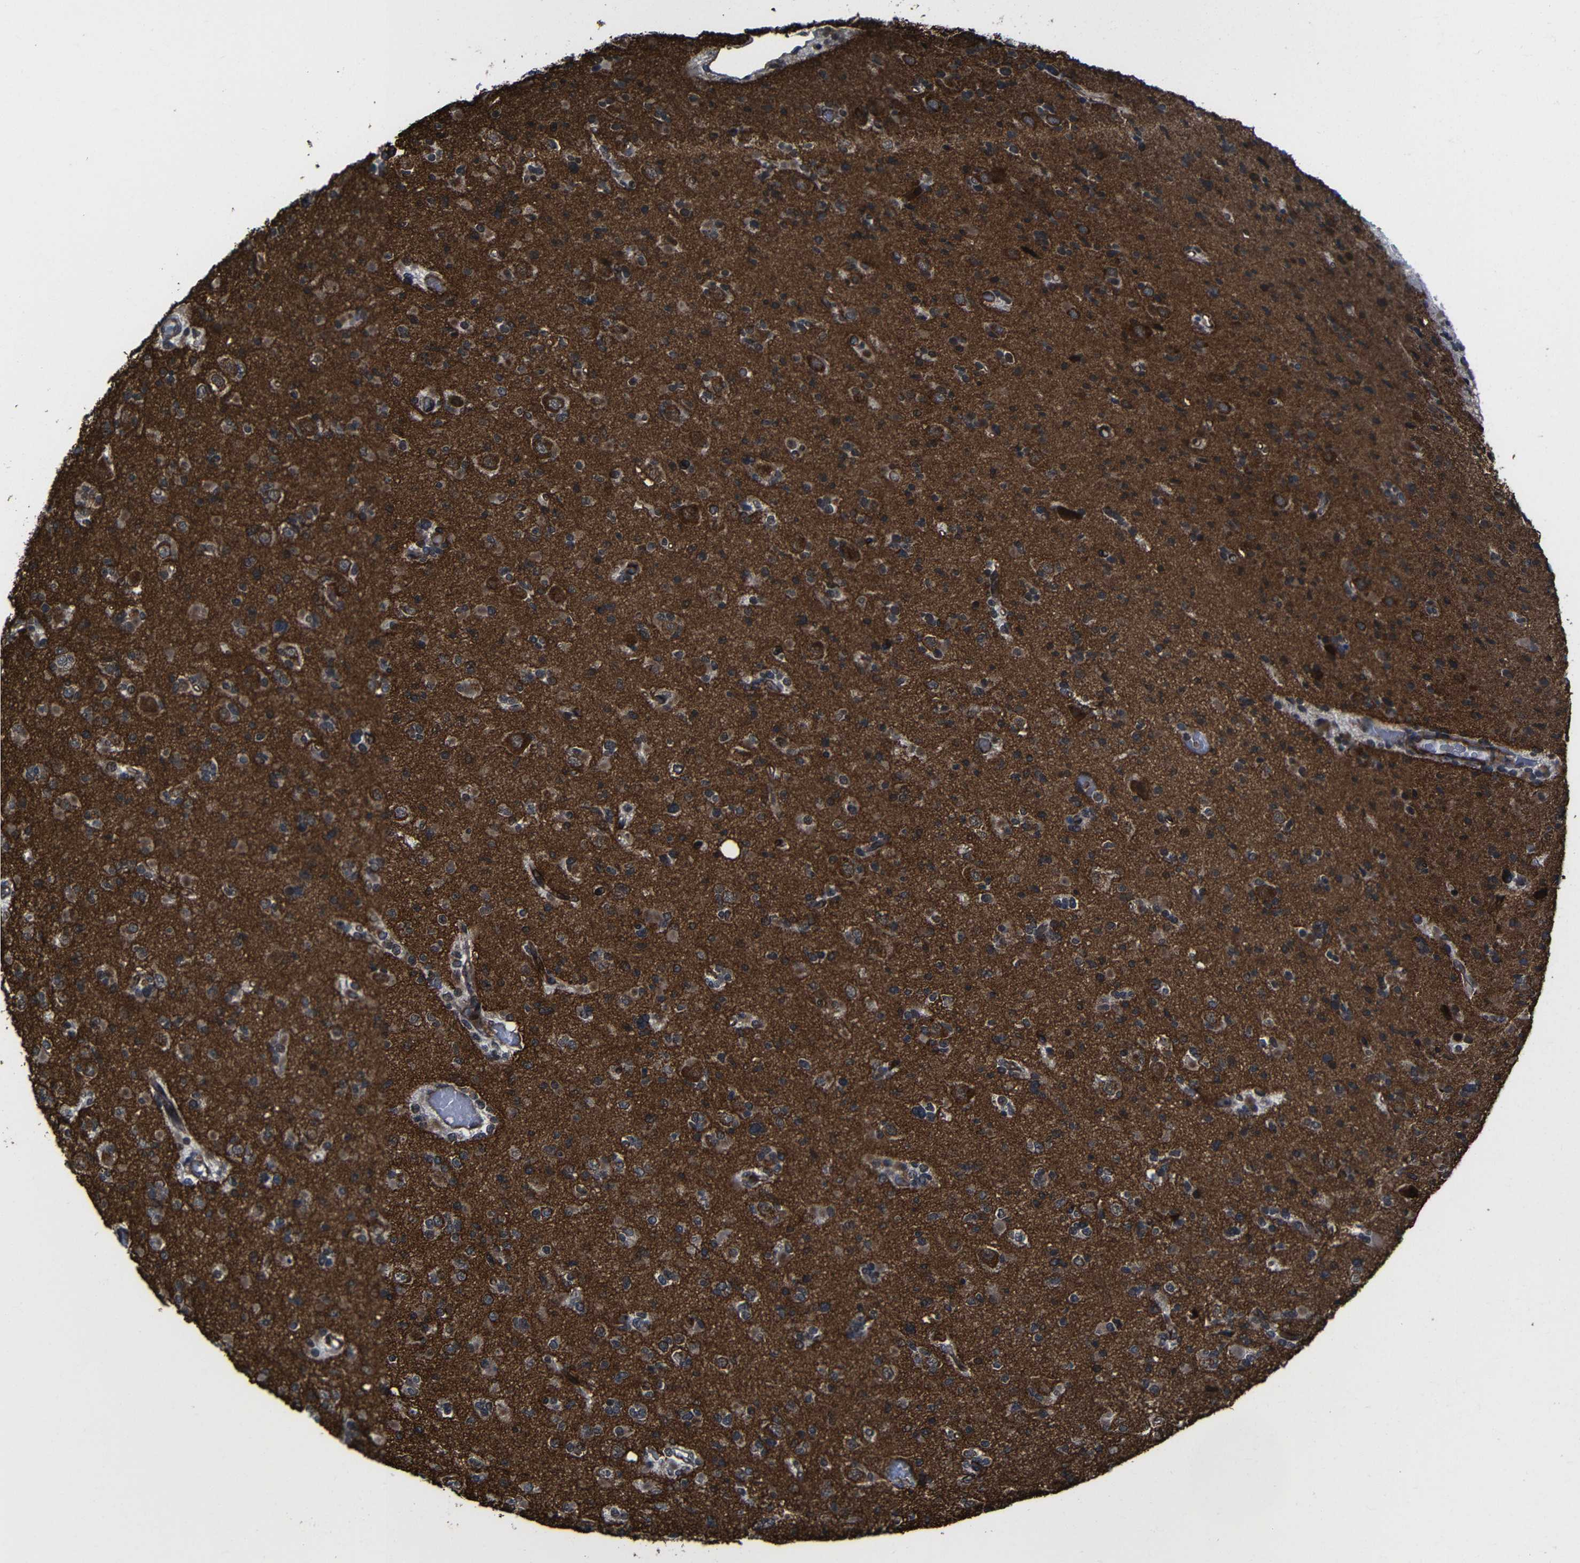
{"staining": {"intensity": "strong", "quantity": "25%-75%", "location": "cytoplasmic/membranous"}, "tissue": "glioma", "cell_type": "Tumor cells", "image_type": "cancer", "snomed": [{"axis": "morphology", "description": "Glioma, malignant, Low grade"}, {"axis": "topography", "description": "Brain"}], "caption": "Brown immunohistochemical staining in malignant low-grade glioma demonstrates strong cytoplasmic/membranous staining in approximately 25%-75% of tumor cells.", "gene": "KIAA0513", "patient": {"sex": "female", "age": 22}}